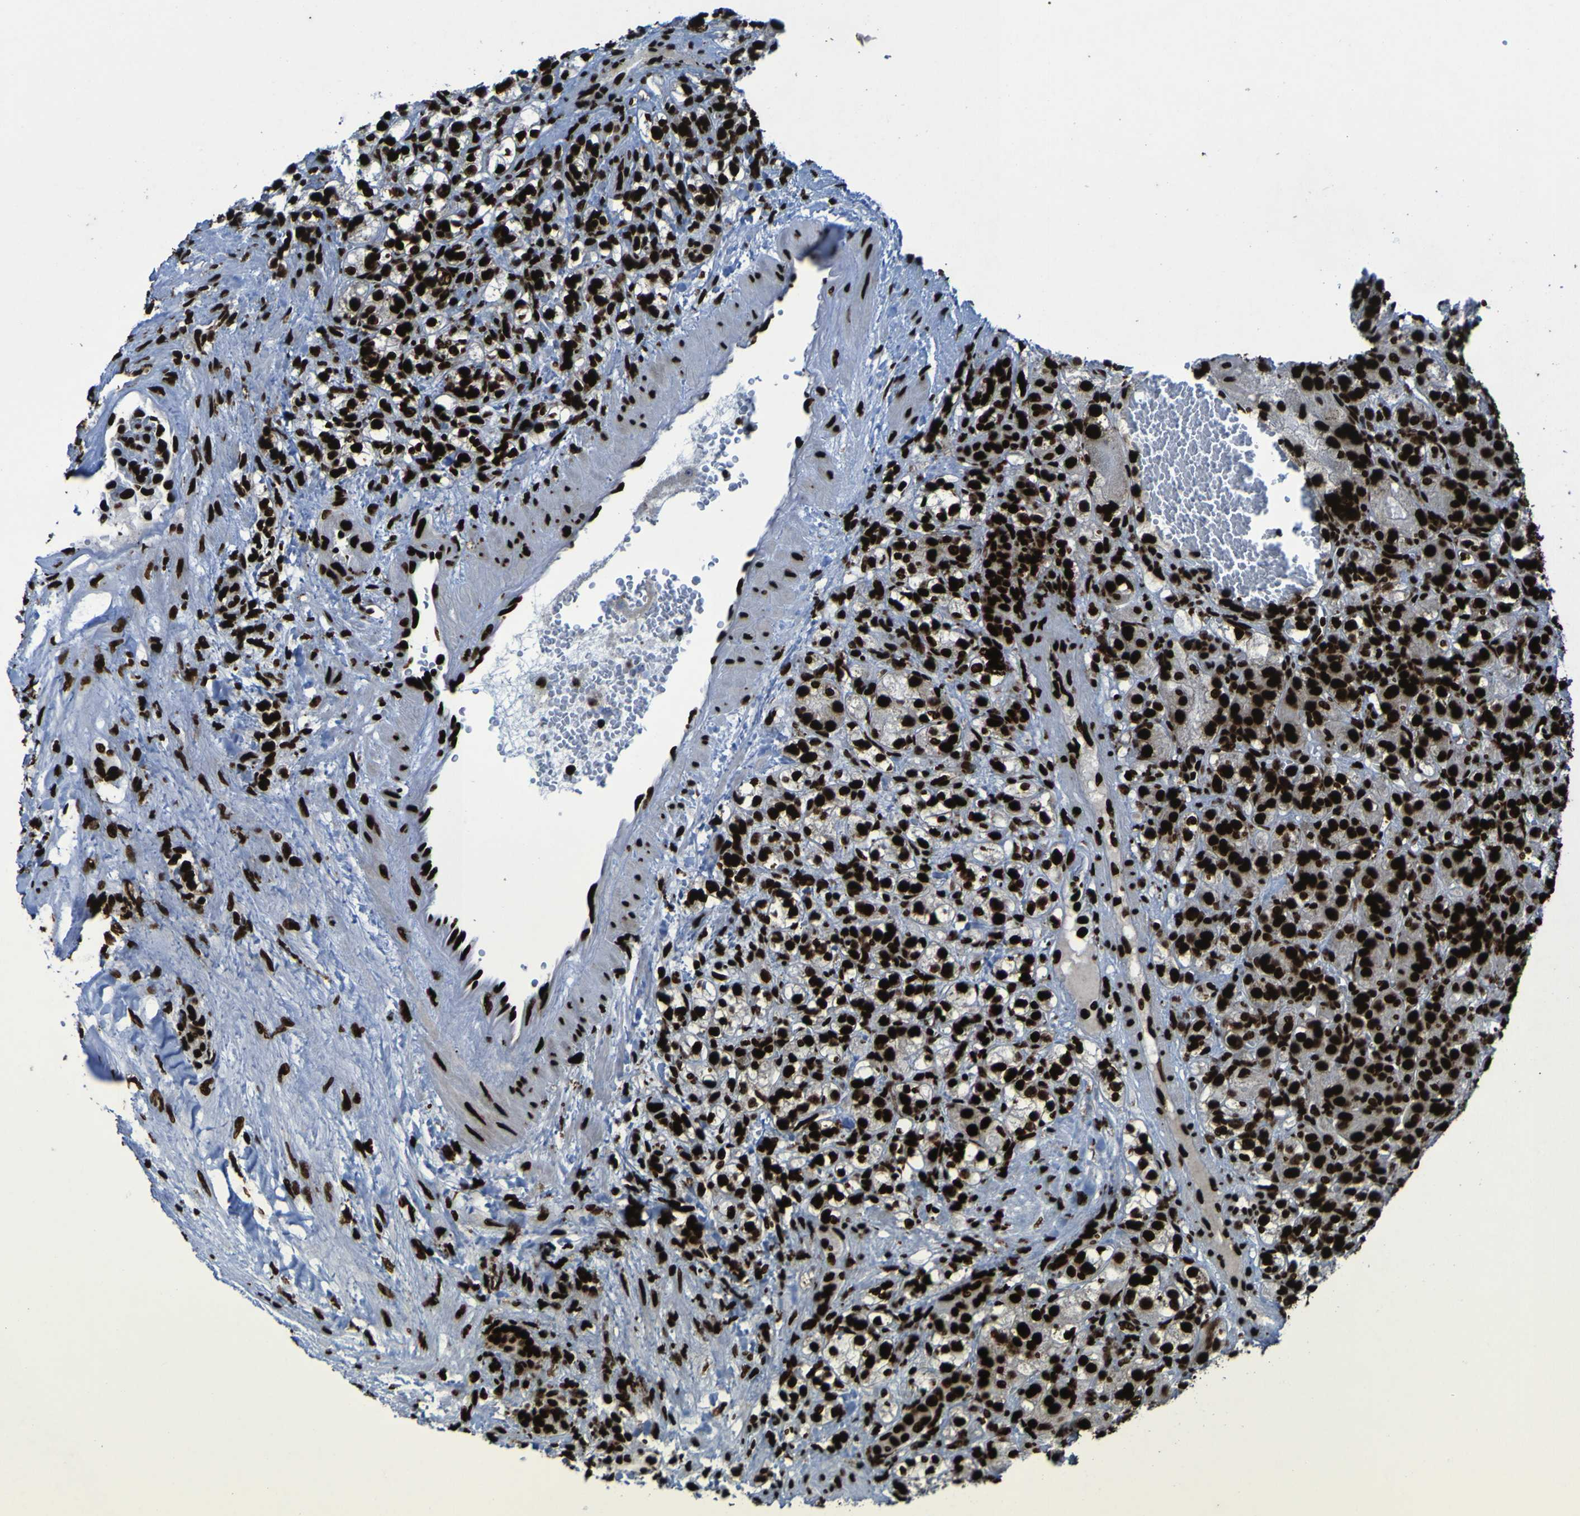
{"staining": {"intensity": "strong", "quantity": ">75%", "location": "nuclear"}, "tissue": "renal cancer", "cell_type": "Tumor cells", "image_type": "cancer", "snomed": [{"axis": "morphology", "description": "Adenocarcinoma, NOS"}, {"axis": "topography", "description": "Kidney"}], "caption": "Tumor cells display strong nuclear expression in about >75% of cells in renal cancer (adenocarcinoma). (brown staining indicates protein expression, while blue staining denotes nuclei).", "gene": "NPM1", "patient": {"sex": "male", "age": 61}}